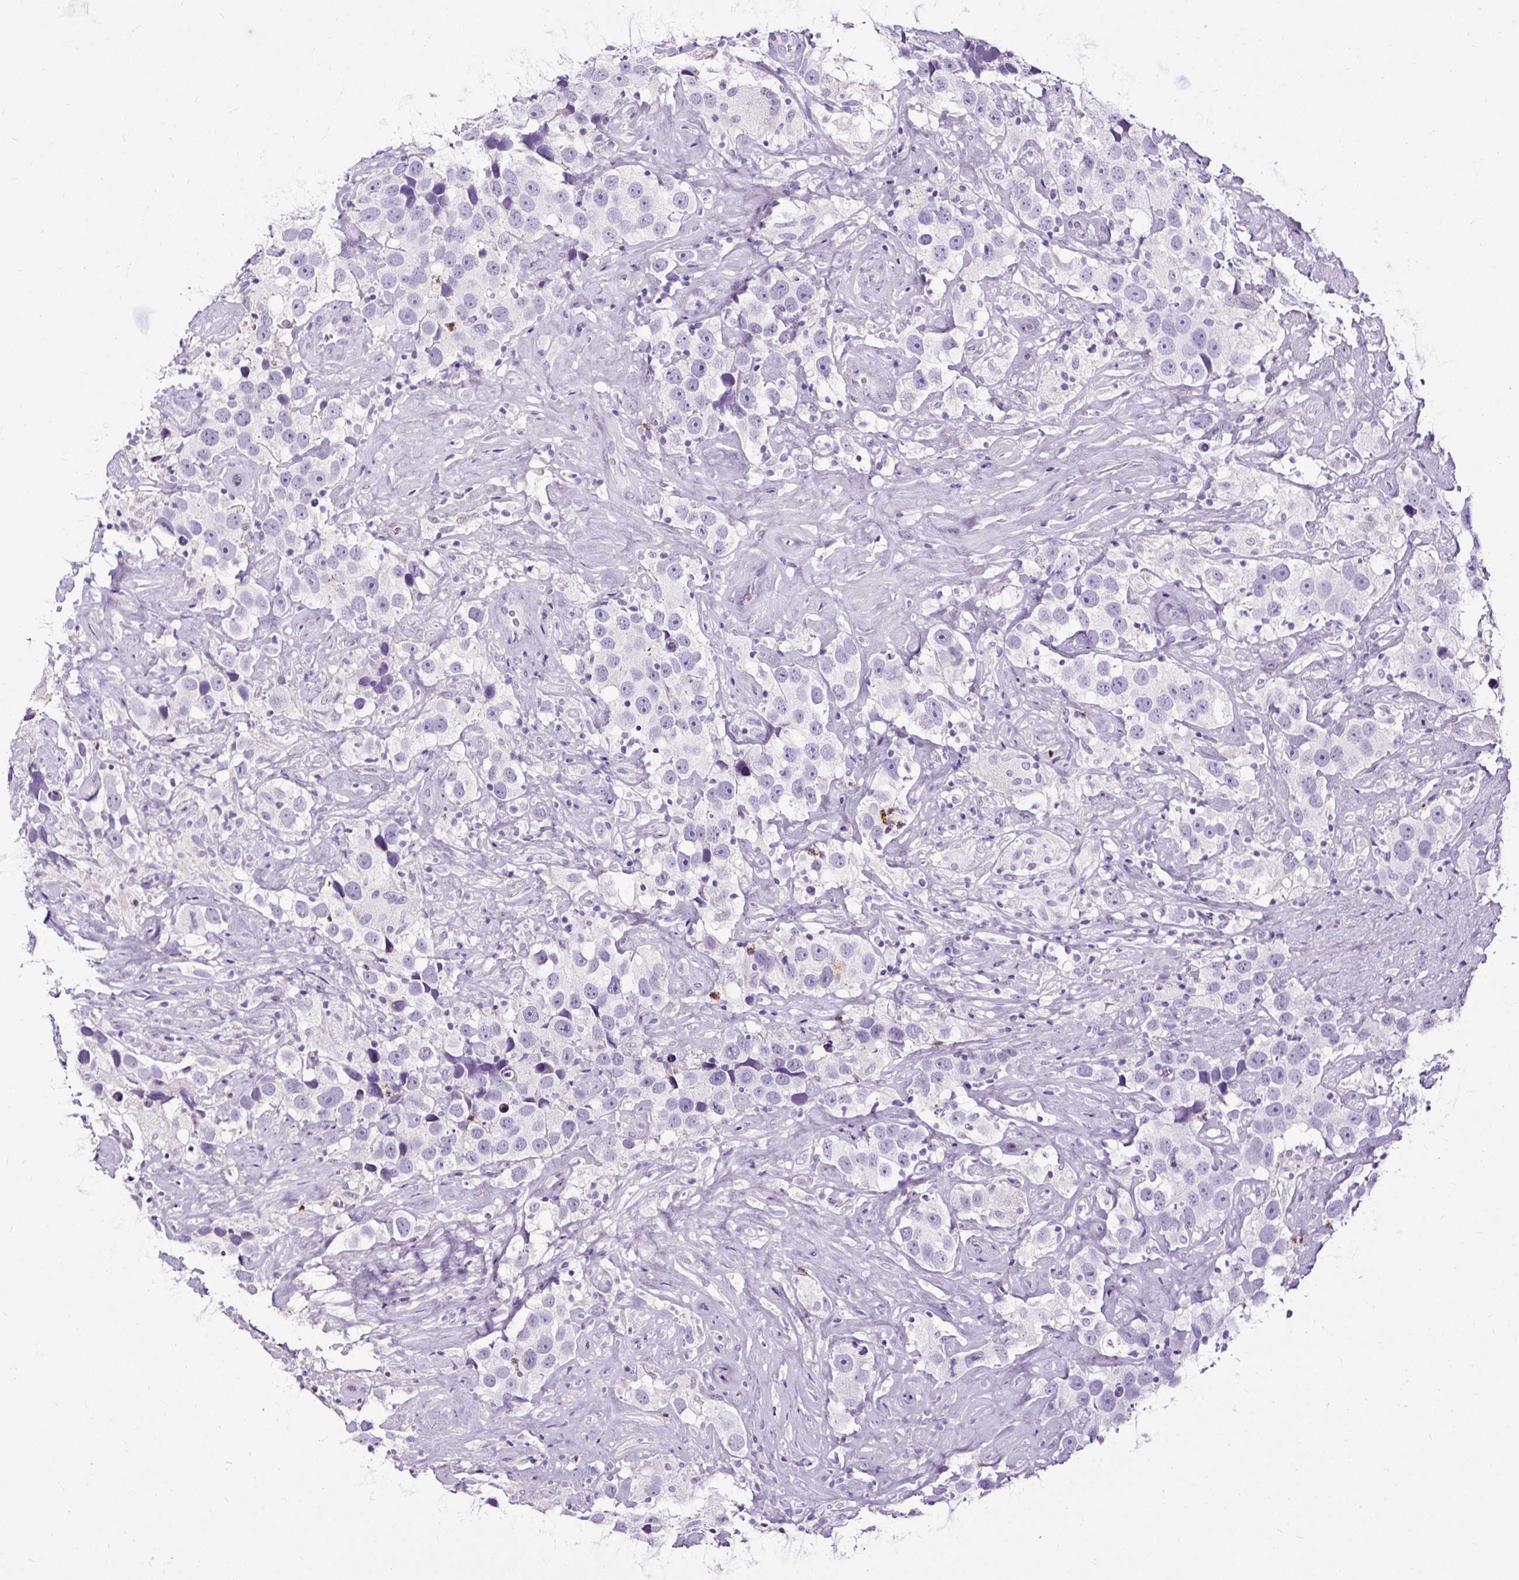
{"staining": {"intensity": "negative", "quantity": "none", "location": "none"}, "tissue": "testis cancer", "cell_type": "Tumor cells", "image_type": "cancer", "snomed": [{"axis": "morphology", "description": "Seminoma, NOS"}, {"axis": "topography", "description": "Testis"}], "caption": "Tumor cells show no significant positivity in testis cancer.", "gene": "SLC7A8", "patient": {"sex": "male", "age": 49}}